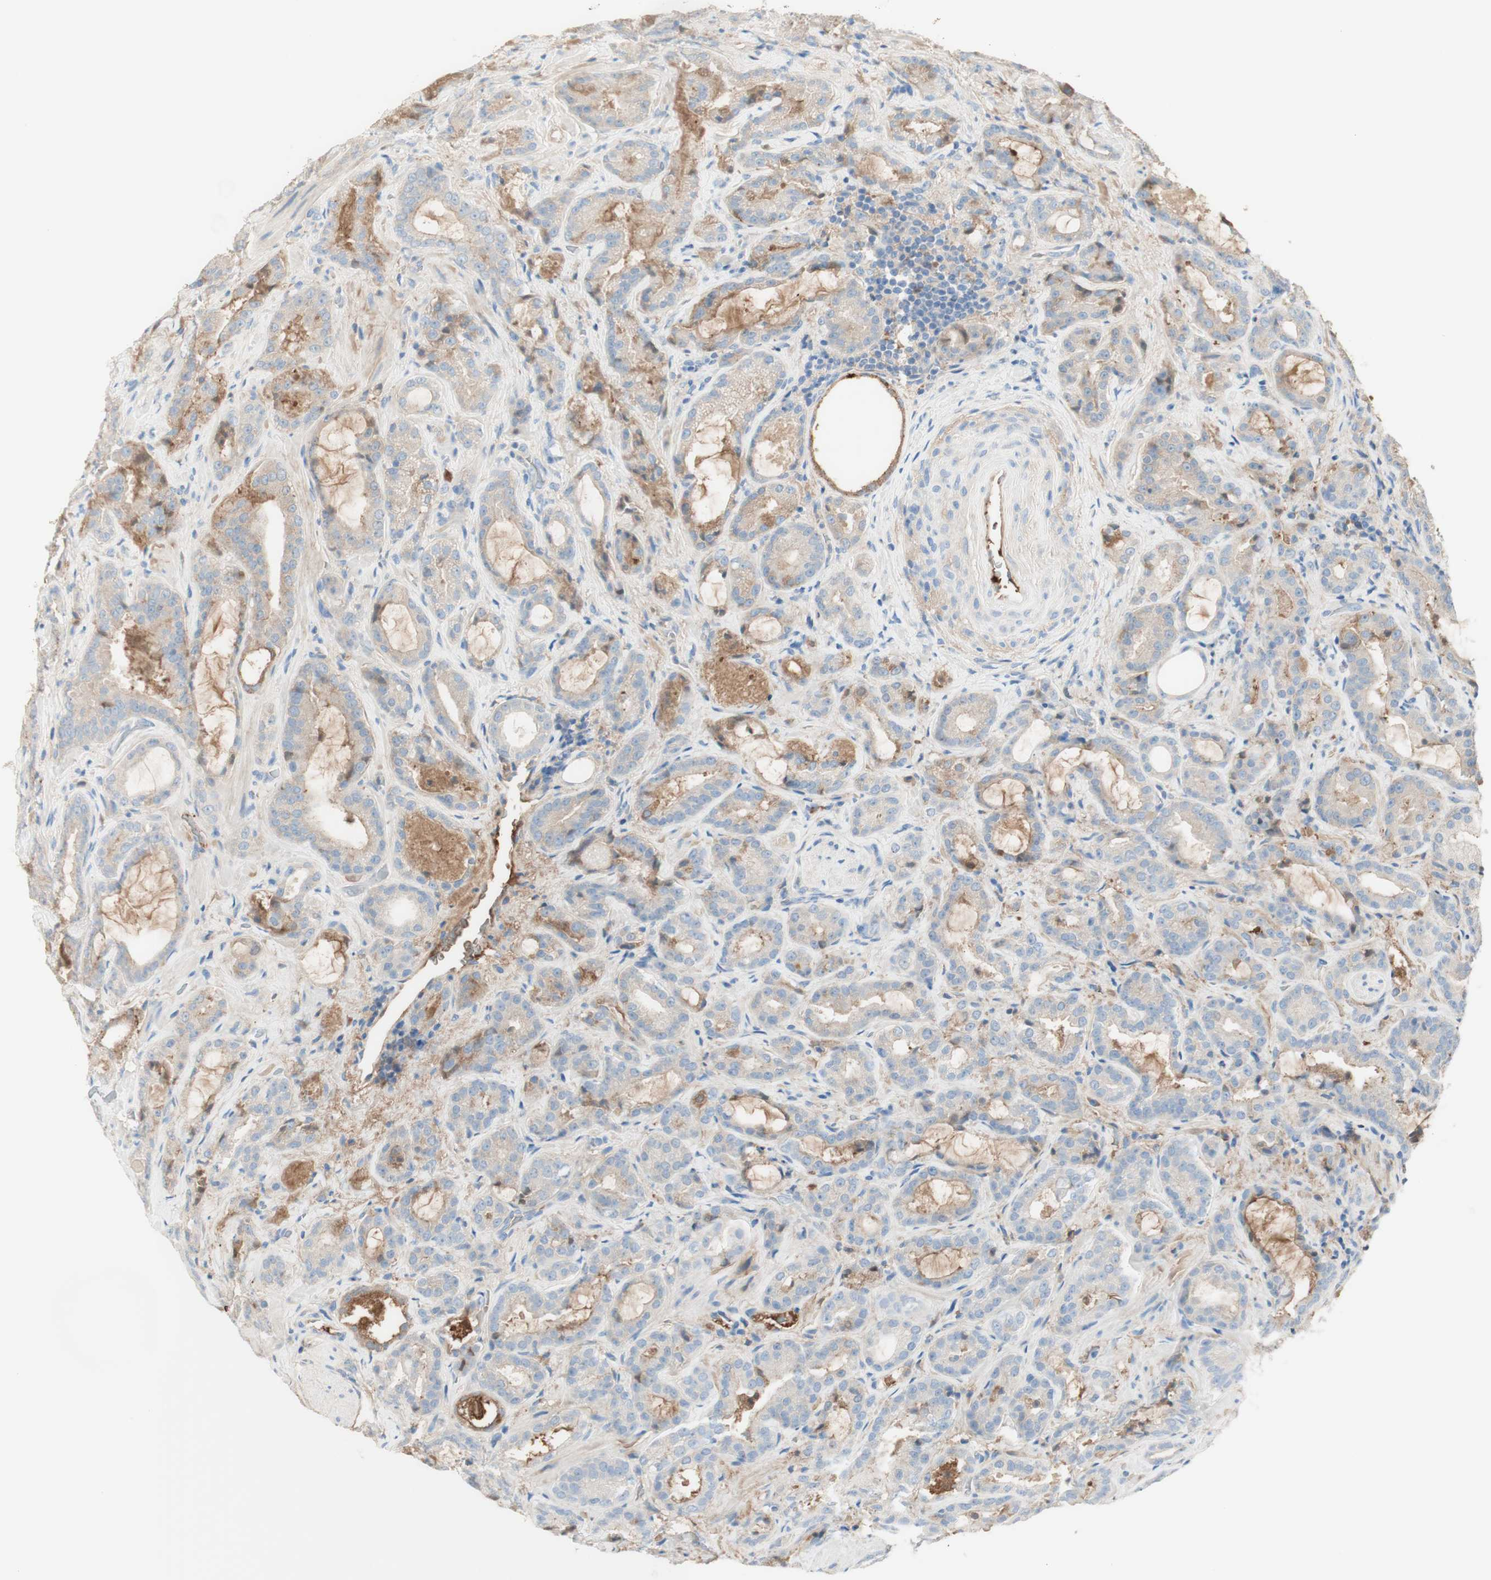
{"staining": {"intensity": "weak", "quantity": ">75%", "location": "cytoplasmic/membranous"}, "tissue": "prostate cancer", "cell_type": "Tumor cells", "image_type": "cancer", "snomed": [{"axis": "morphology", "description": "Adenocarcinoma, Low grade"}, {"axis": "topography", "description": "Prostate"}], "caption": "A high-resolution histopathology image shows immunohistochemistry staining of prostate cancer, which demonstrates weak cytoplasmic/membranous expression in approximately >75% of tumor cells.", "gene": "KNG1", "patient": {"sex": "male", "age": 60}}